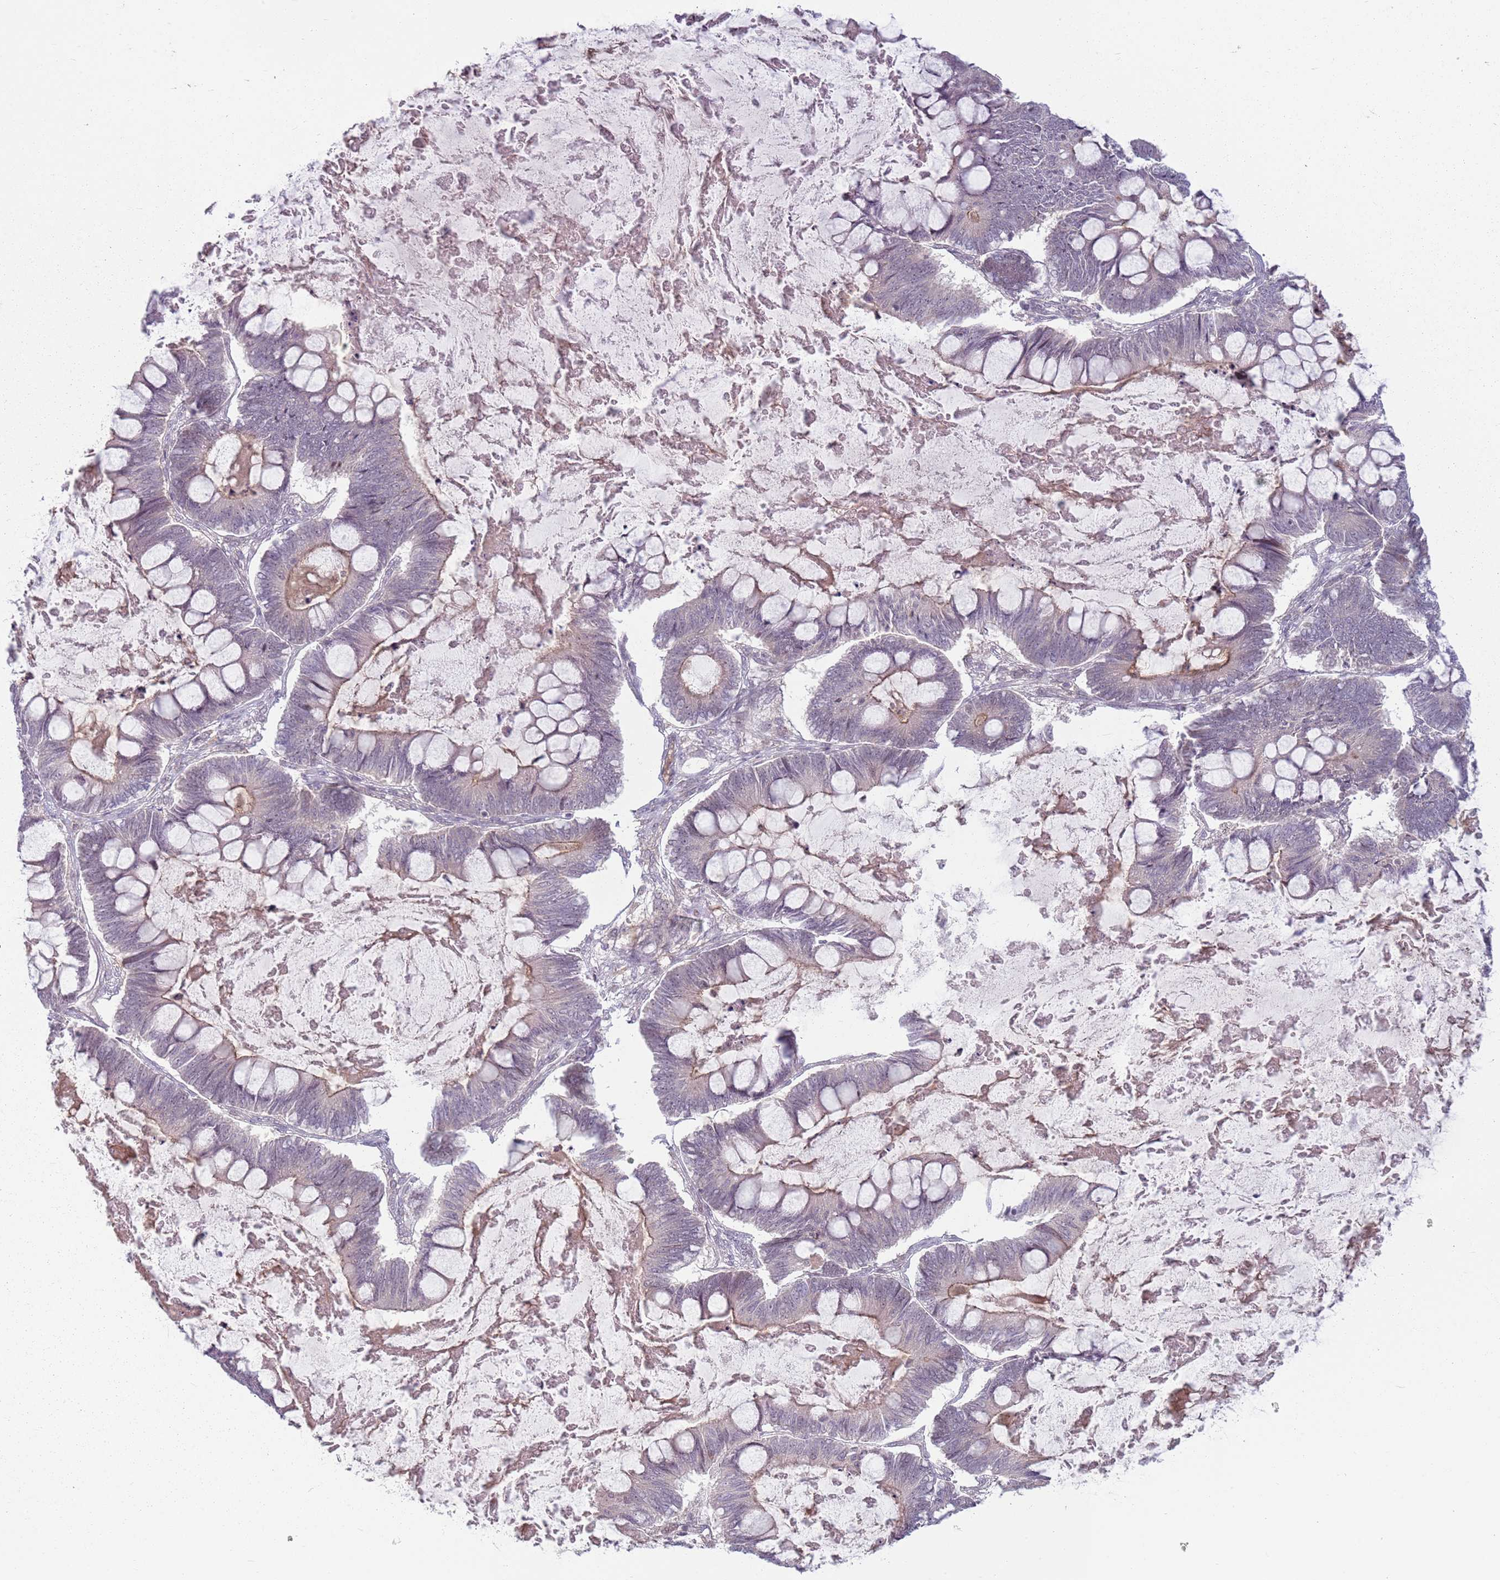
{"staining": {"intensity": "weak", "quantity": "<25%", "location": "cytoplasmic/membranous"}, "tissue": "ovarian cancer", "cell_type": "Tumor cells", "image_type": "cancer", "snomed": [{"axis": "morphology", "description": "Cystadenocarcinoma, mucinous, NOS"}, {"axis": "topography", "description": "Ovary"}], "caption": "This is an immunohistochemistry (IHC) micrograph of mucinous cystadenocarcinoma (ovarian). There is no expression in tumor cells.", "gene": "ADGRG1", "patient": {"sex": "female", "age": 61}}